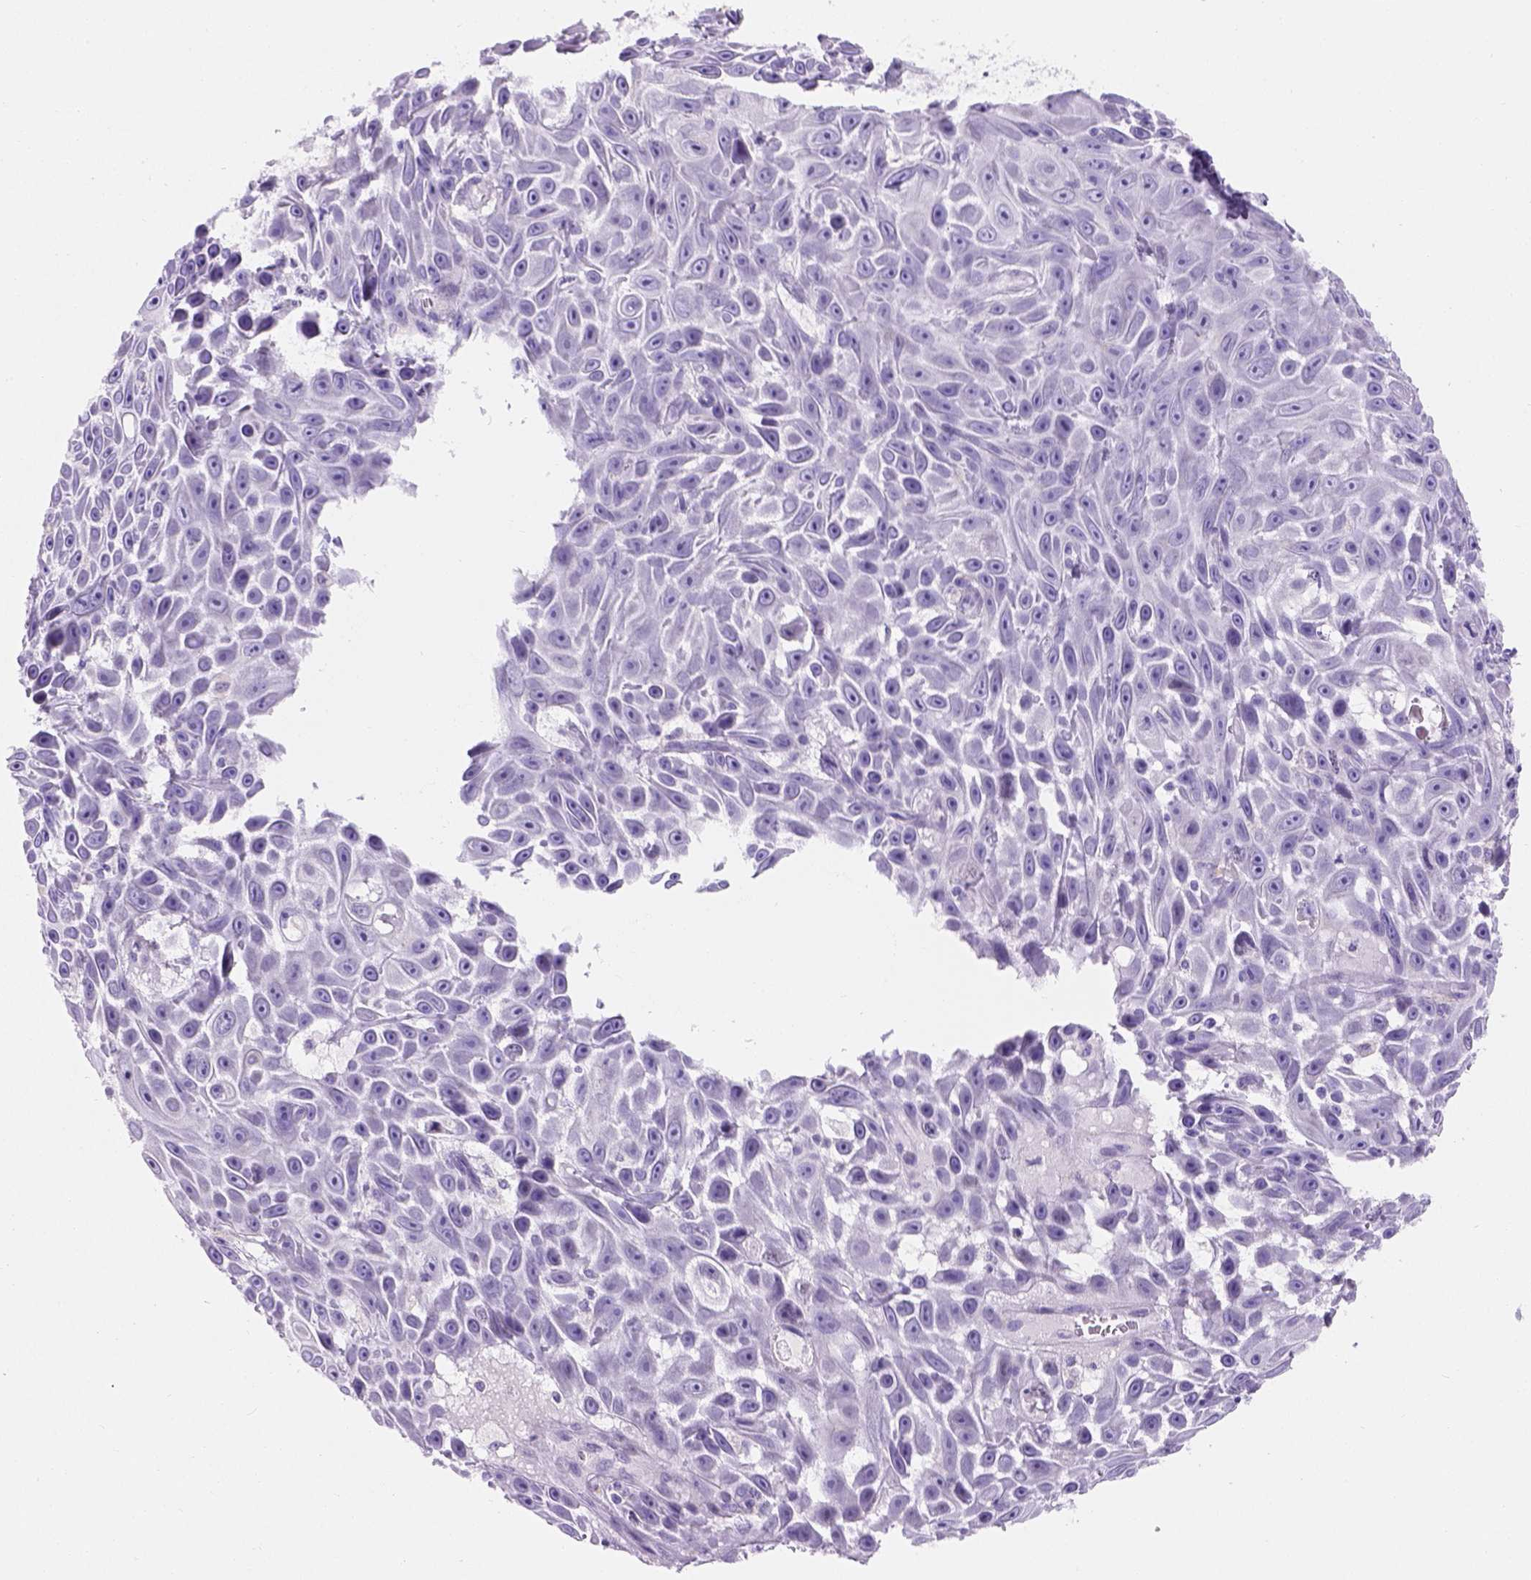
{"staining": {"intensity": "negative", "quantity": "none", "location": "none"}, "tissue": "skin cancer", "cell_type": "Tumor cells", "image_type": "cancer", "snomed": [{"axis": "morphology", "description": "Squamous cell carcinoma, NOS"}, {"axis": "topography", "description": "Skin"}], "caption": "DAB (3,3'-diaminobenzidine) immunohistochemical staining of human skin cancer (squamous cell carcinoma) demonstrates no significant staining in tumor cells. (Stains: DAB immunohistochemistry with hematoxylin counter stain, Microscopy: brightfield microscopy at high magnification).", "gene": "PHF7", "patient": {"sex": "male", "age": 82}}